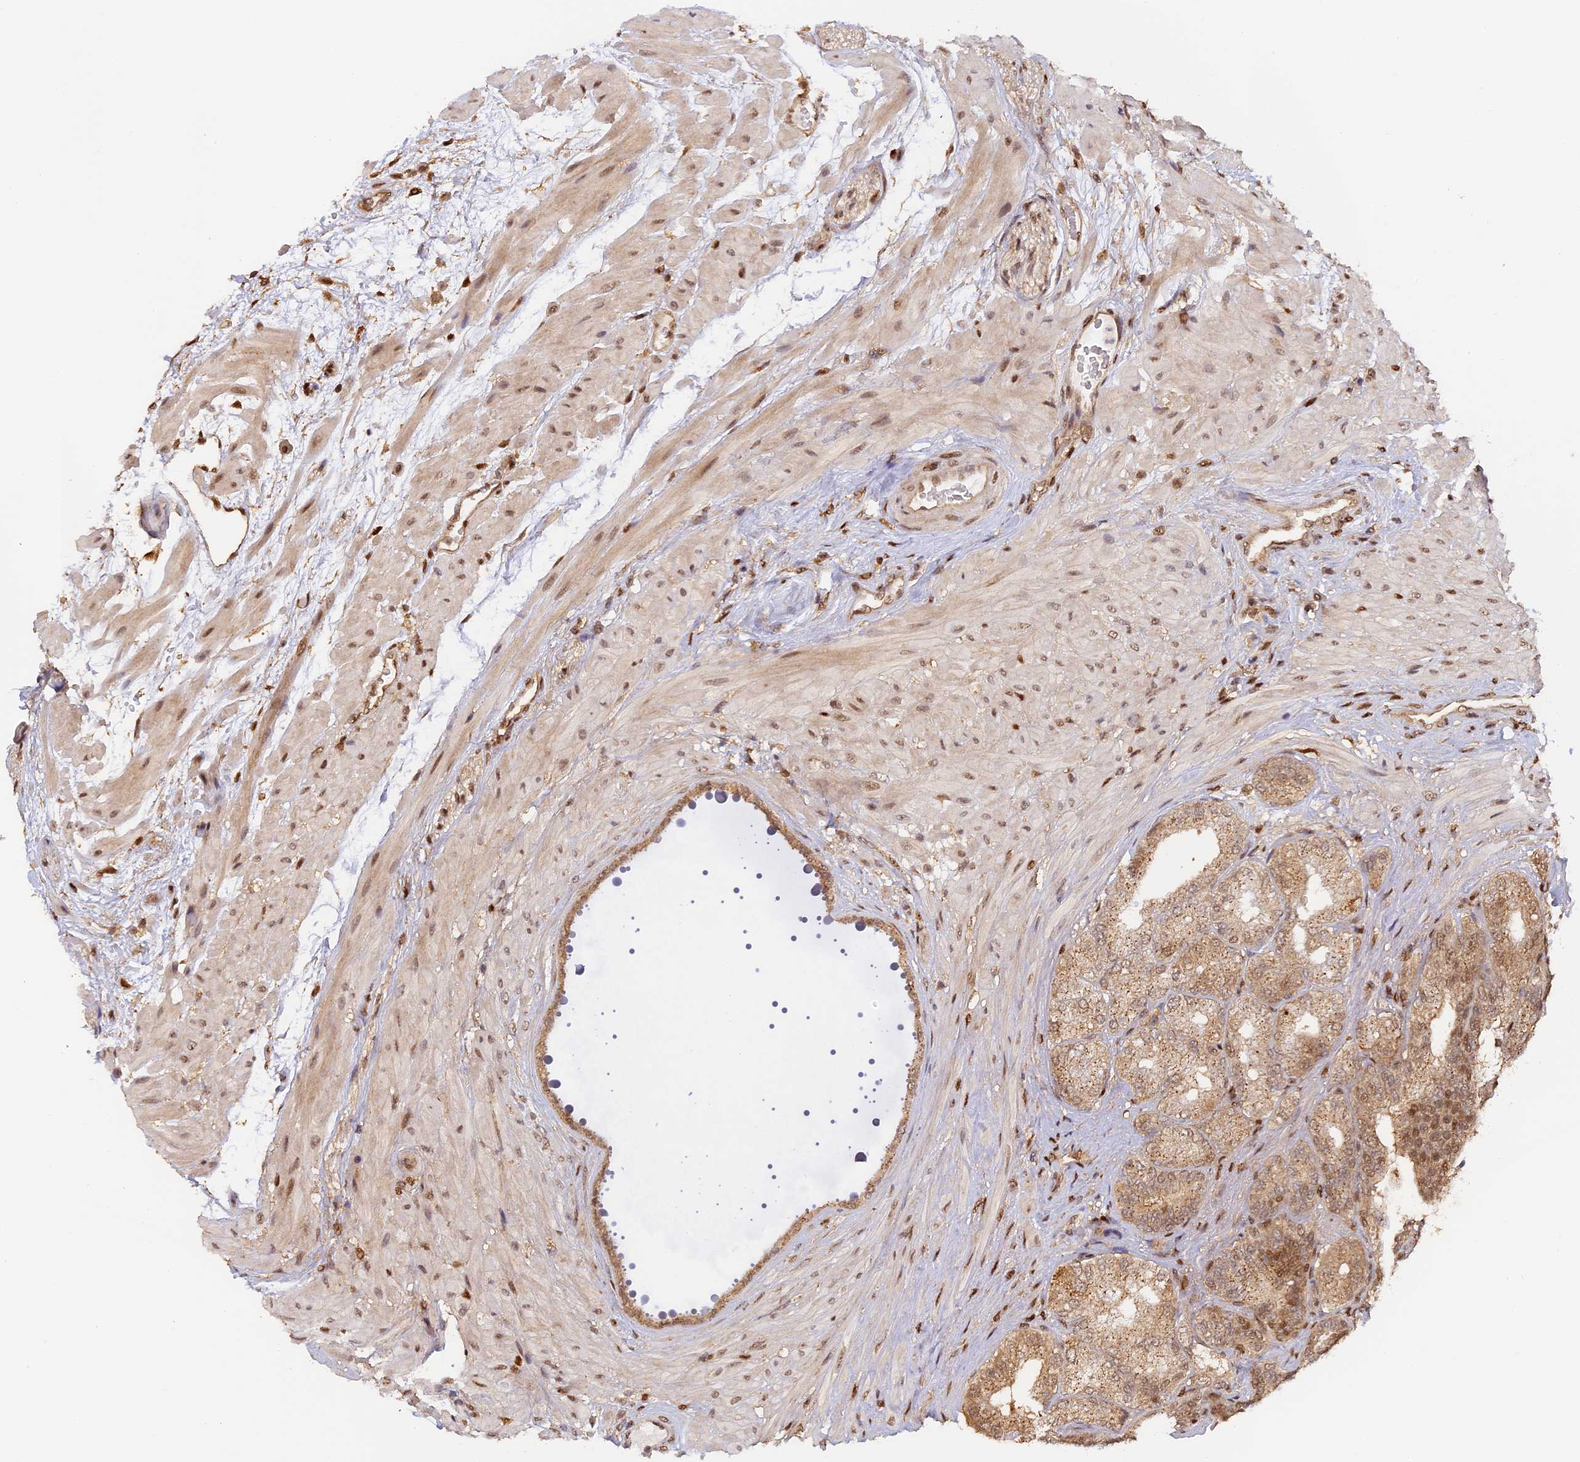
{"staining": {"intensity": "moderate", "quantity": ">75%", "location": "cytoplasmic/membranous"}, "tissue": "seminal vesicle", "cell_type": "Glandular cells", "image_type": "normal", "snomed": [{"axis": "morphology", "description": "Normal tissue, NOS"}, {"axis": "topography", "description": "Seminal veicle"}, {"axis": "topography", "description": "Peripheral nerve tissue"}], "caption": "Moderate cytoplasmic/membranous positivity for a protein is present in about >75% of glandular cells of normal seminal vesicle using immunohistochemistry (IHC).", "gene": "MYBL2", "patient": {"sex": "male", "age": 63}}